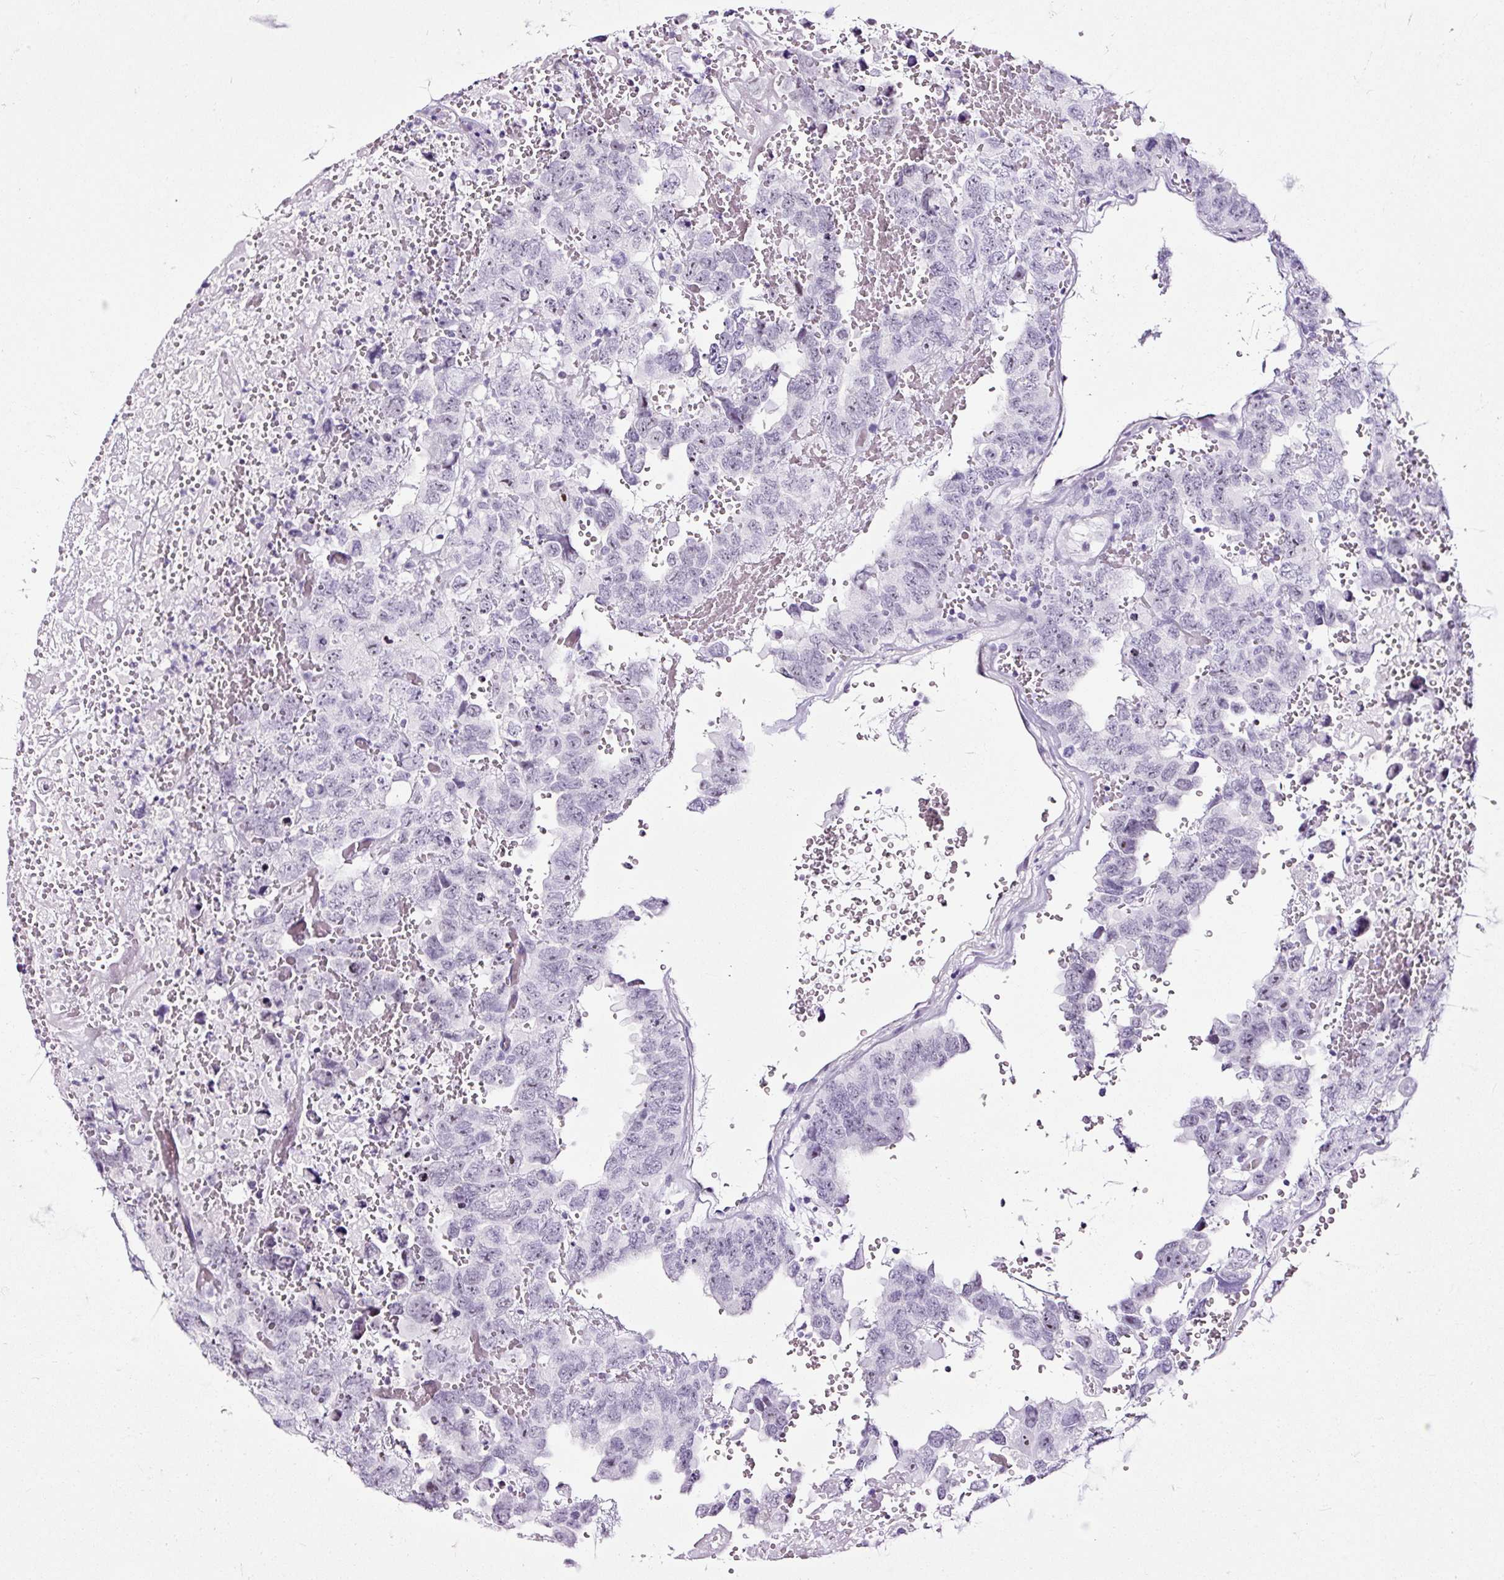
{"staining": {"intensity": "negative", "quantity": "none", "location": "none"}, "tissue": "testis cancer", "cell_type": "Tumor cells", "image_type": "cancer", "snomed": [{"axis": "morphology", "description": "Carcinoma, Embryonal, NOS"}, {"axis": "topography", "description": "Testis"}], "caption": "Testis cancer (embryonal carcinoma) stained for a protein using immunohistochemistry (IHC) shows no positivity tumor cells.", "gene": "NPHS2", "patient": {"sex": "male", "age": 45}}